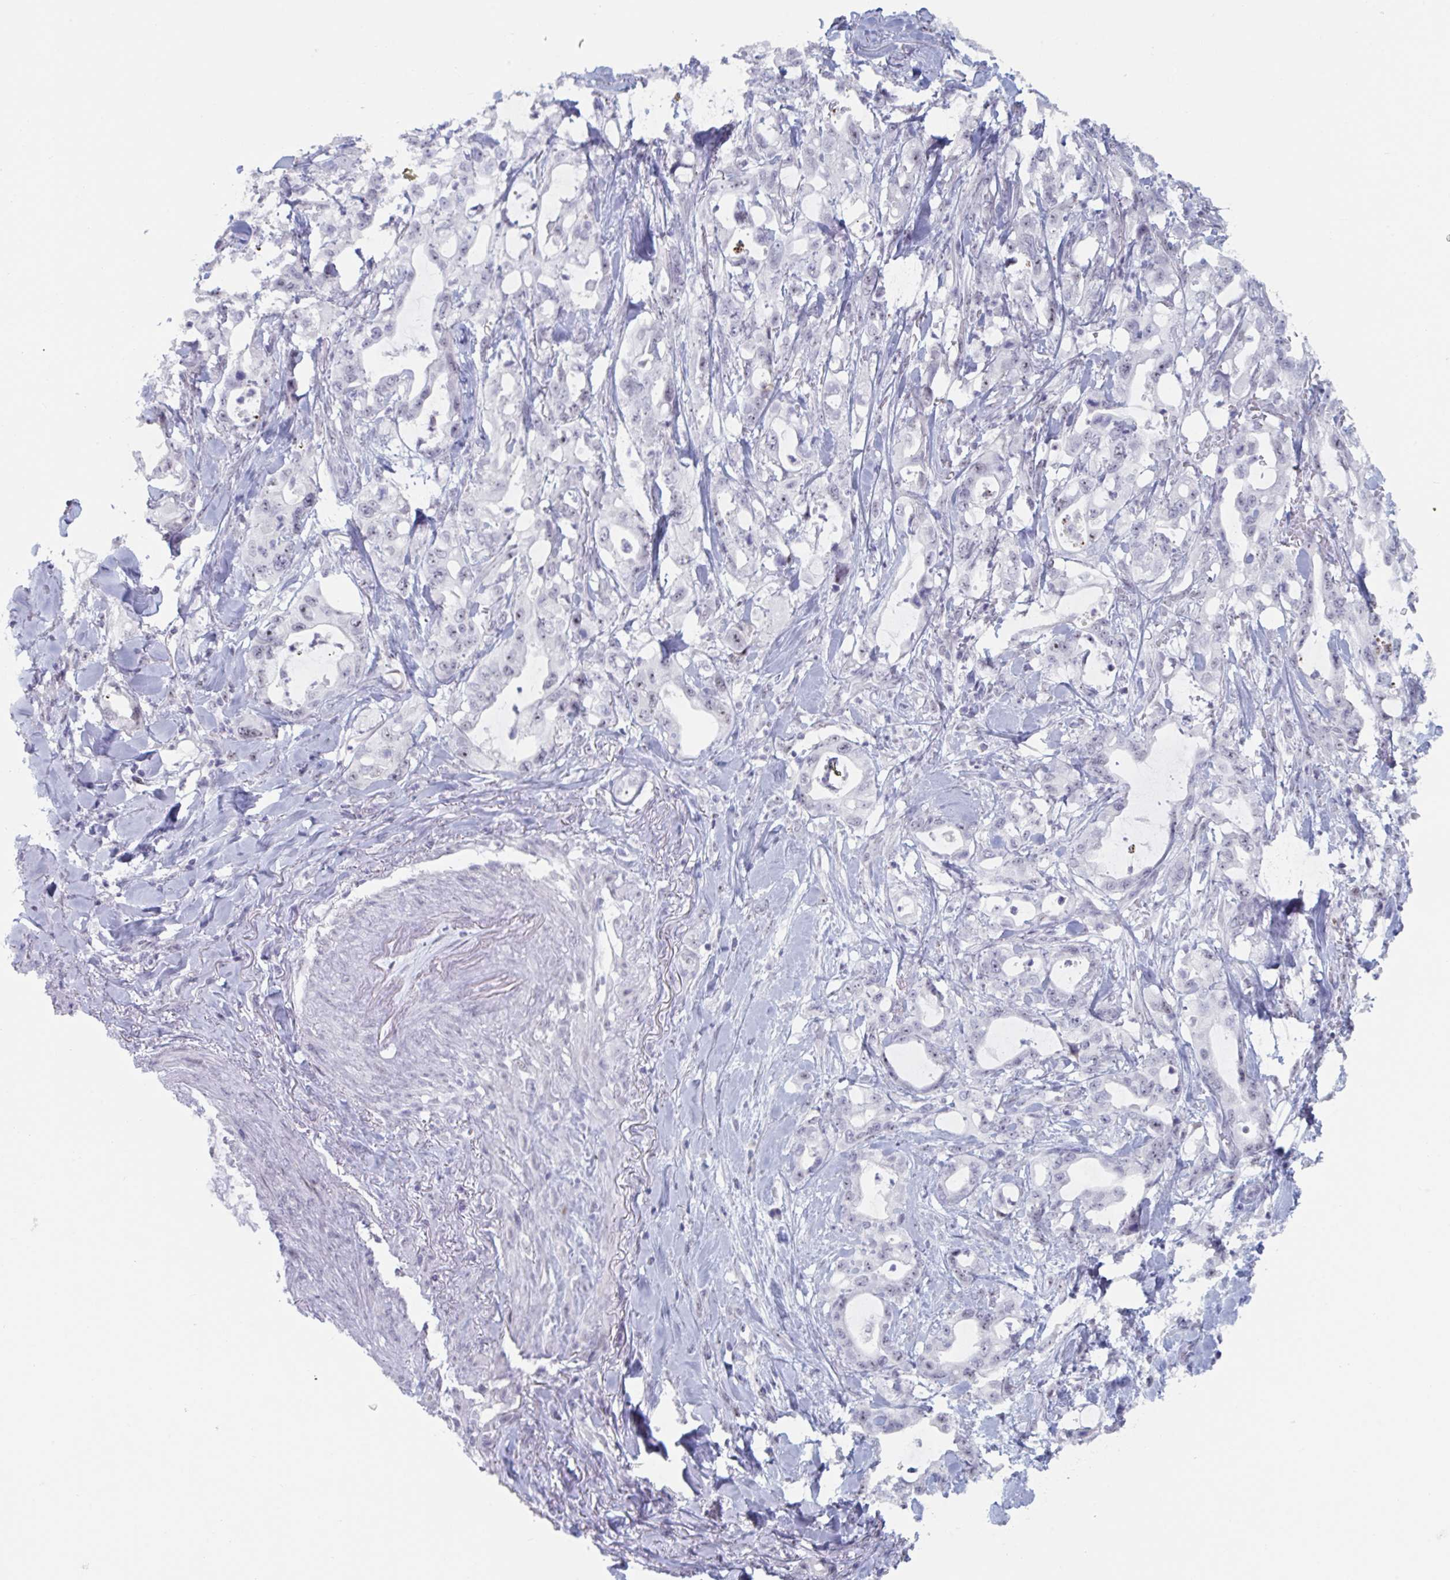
{"staining": {"intensity": "negative", "quantity": "none", "location": "none"}, "tissue": "pancreatic cancer", "cell_type": "Tumor cells", "image_type": "cancer", "snomed": [{"axis": "morphology", "description": "Adenocarcinoma, NOS"}, {"axis": "topography", "description": "Pancreas"}], "caption": "DAB immunohistochemical staining of pancreatic cancer reveals no significant expression in tumor cells.", "gene": "NR1H2", "patient": {"sex": "female", "age": 61}}